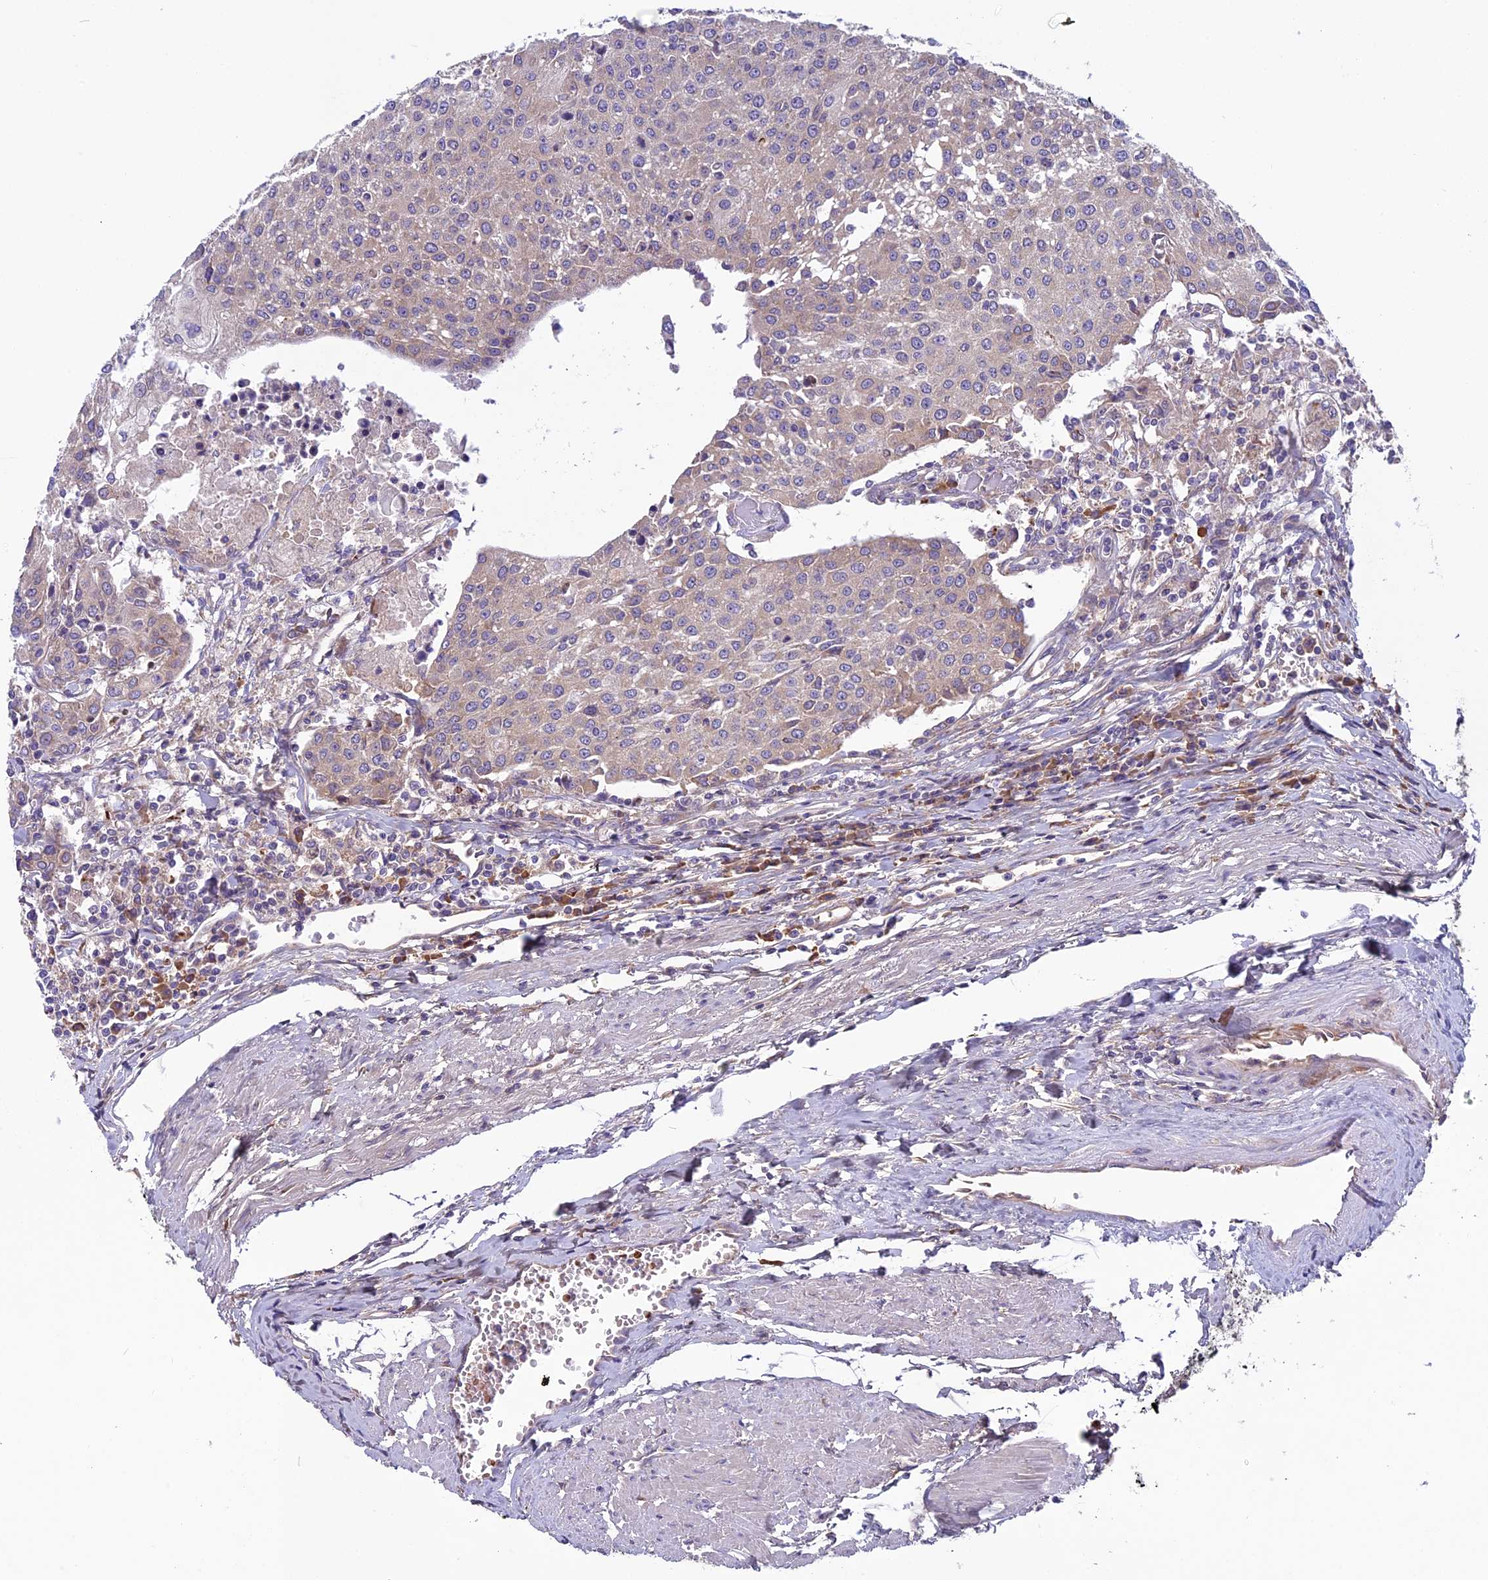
{"staining": {"intensity": "weak", "quantity": ">75%", "location": "cytoplasmic/membranous"}, "tissue": "urothelial cancer", "cell_type": "Tumor cells", "image_type": "cancer", "snomed": [{"axis": "morphology", "description": "Urothelial carcinoma, High grade"}, {"axis": "topography", "description": "Urinary bladder"}], "caption": "This is an image of IHC staining of urothelial cancer, which shows weak staining in the cytoplasmic/membranous of tumor cells.", "gene": "DCTN5", "patient": {"sex": "female", "age": 85}}